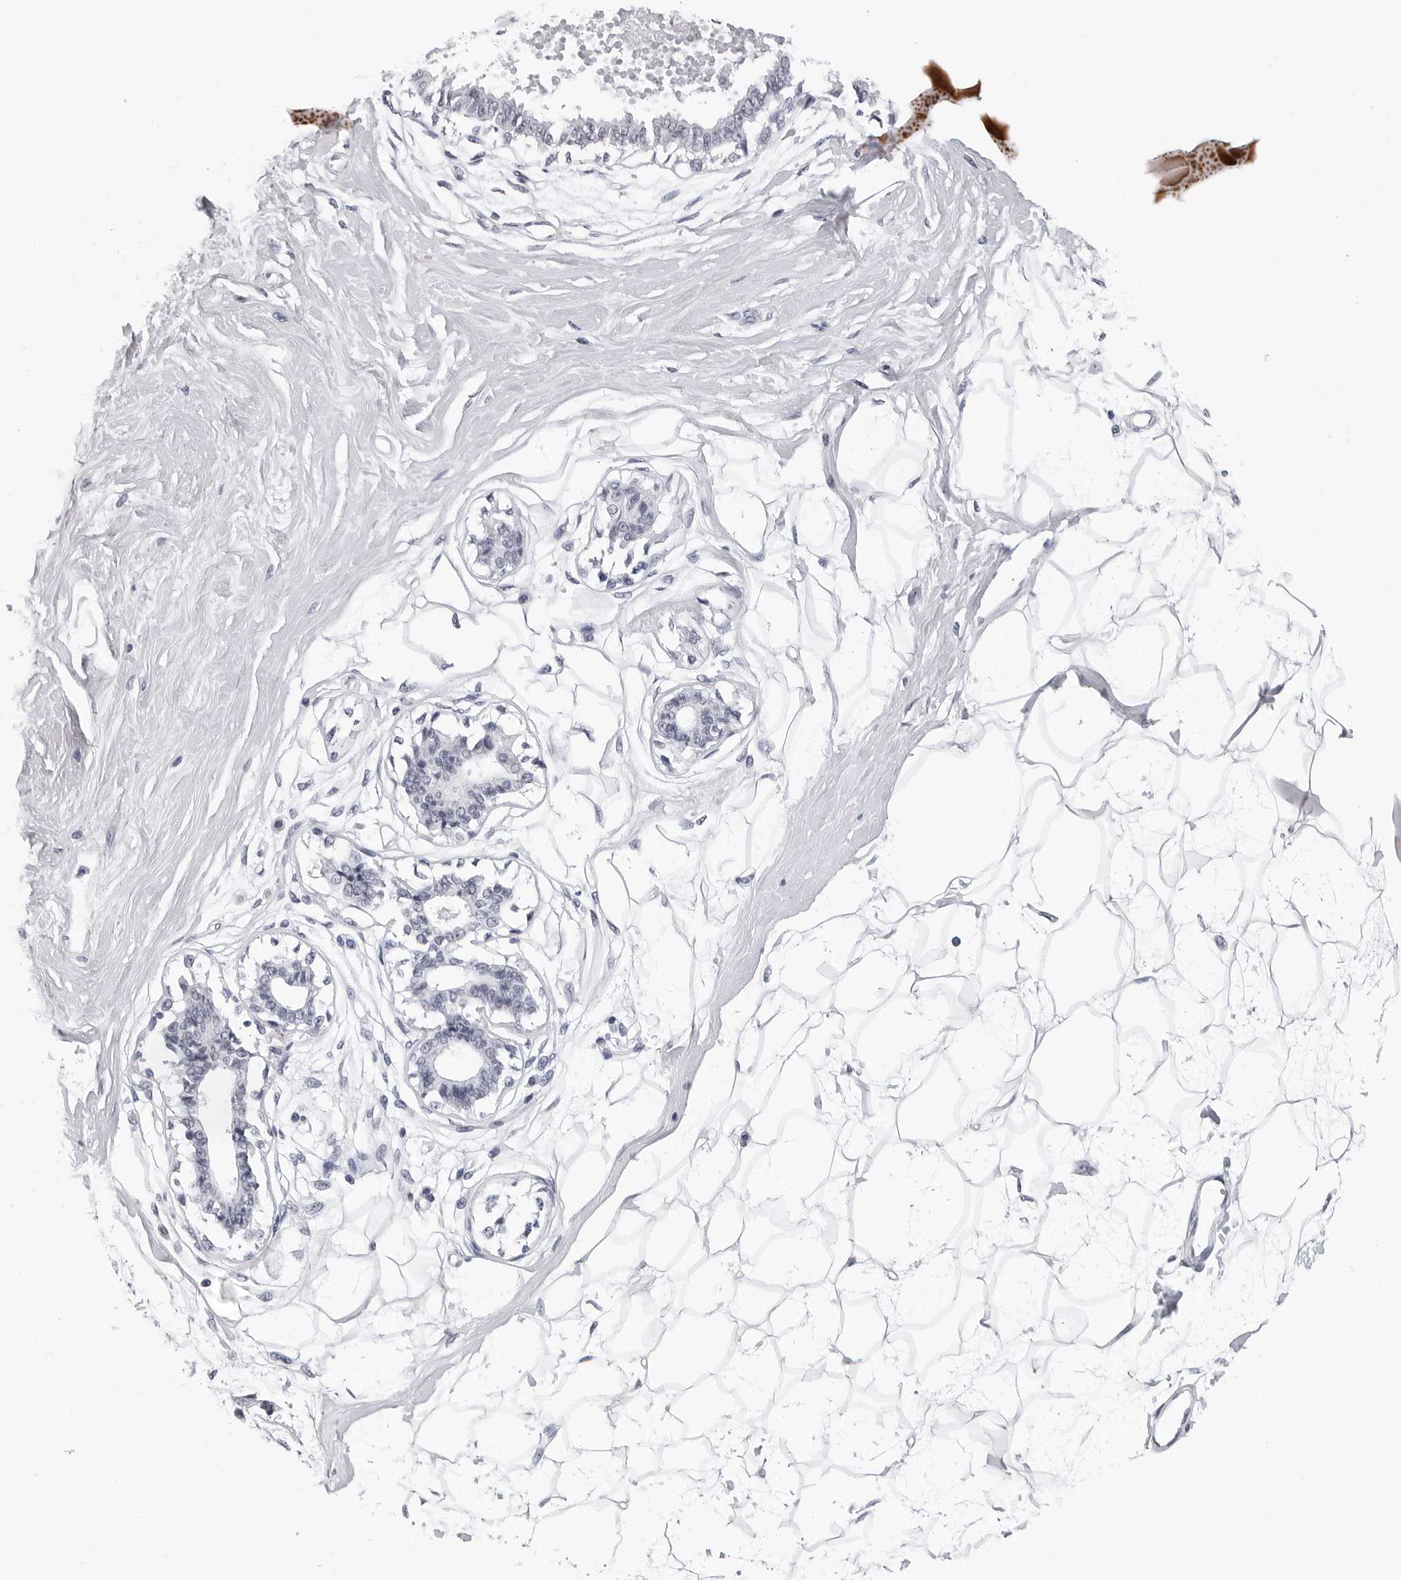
{"staining": {"intensity": "negative", "quantity": "none", "location": "none"}, "tissue": "breast", "cell_type": "Adipocytes", "image_type": "normal", "snomed": [{"axis": "morphology", "description": "Normal tissue, NOS"}, {"axis": "topography", "description": "Breast"}], "caption": "Immunohistochemical staining of unremarkable breast exhibits no significant positivity in adipocytes. The staining was performed using DAB (3,3'-diaminobenzidine) to visualize the protein expression in brown, while the nuclei were stained in blue with hematoxylin (Magnification: 20x).", "gene": "GNL2", "patient": {"sex": "female", "age": 45}}